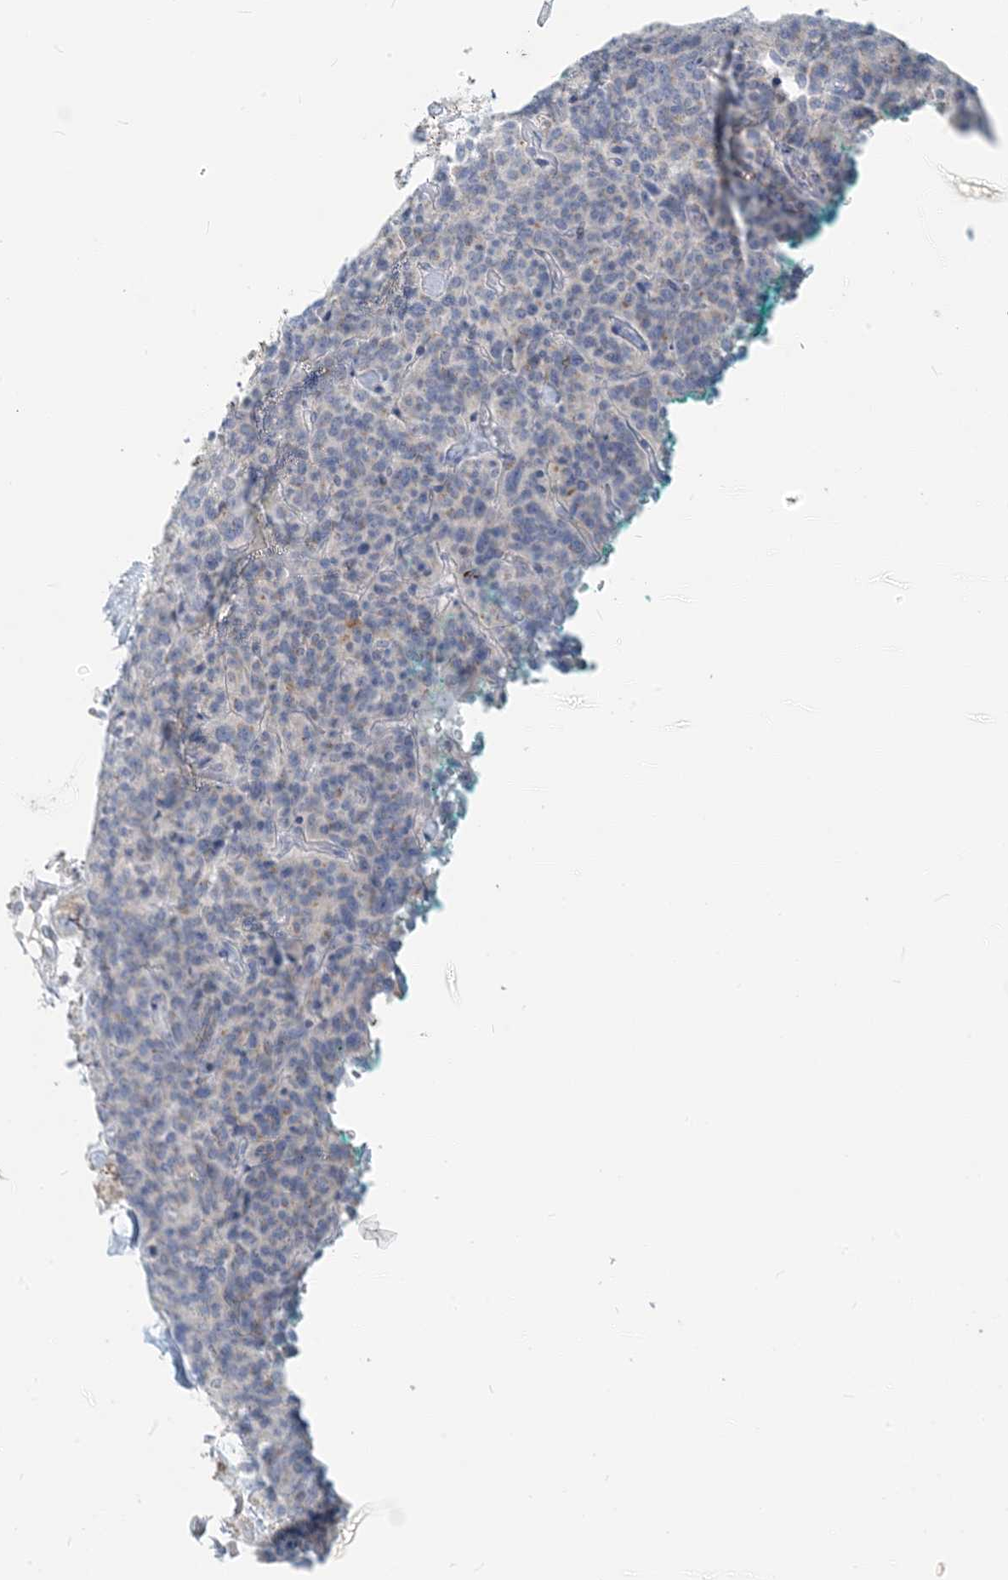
{"staining": {"intensity": "negative", "quantity": "none", "location": "none"}, "tissue": "carcinoid", "cell_type": "Tumor cells", "image_type": "cancer", "snomed": [{"axis": "morphology", "description": "Carcinoid, malignant, NOS"}, {"axis": "topography", "description": "Lung"}], "caption": "High magnification brightfield microscopy of malignant carcinoid stained with DAB (3,3'-diaminobenzidine) (brown) and counterstained with hematoxylin (blue): tumor cells show no significant positivity.", "gene": "SCML1", "patient": {"sex": "female", "age": 46}}